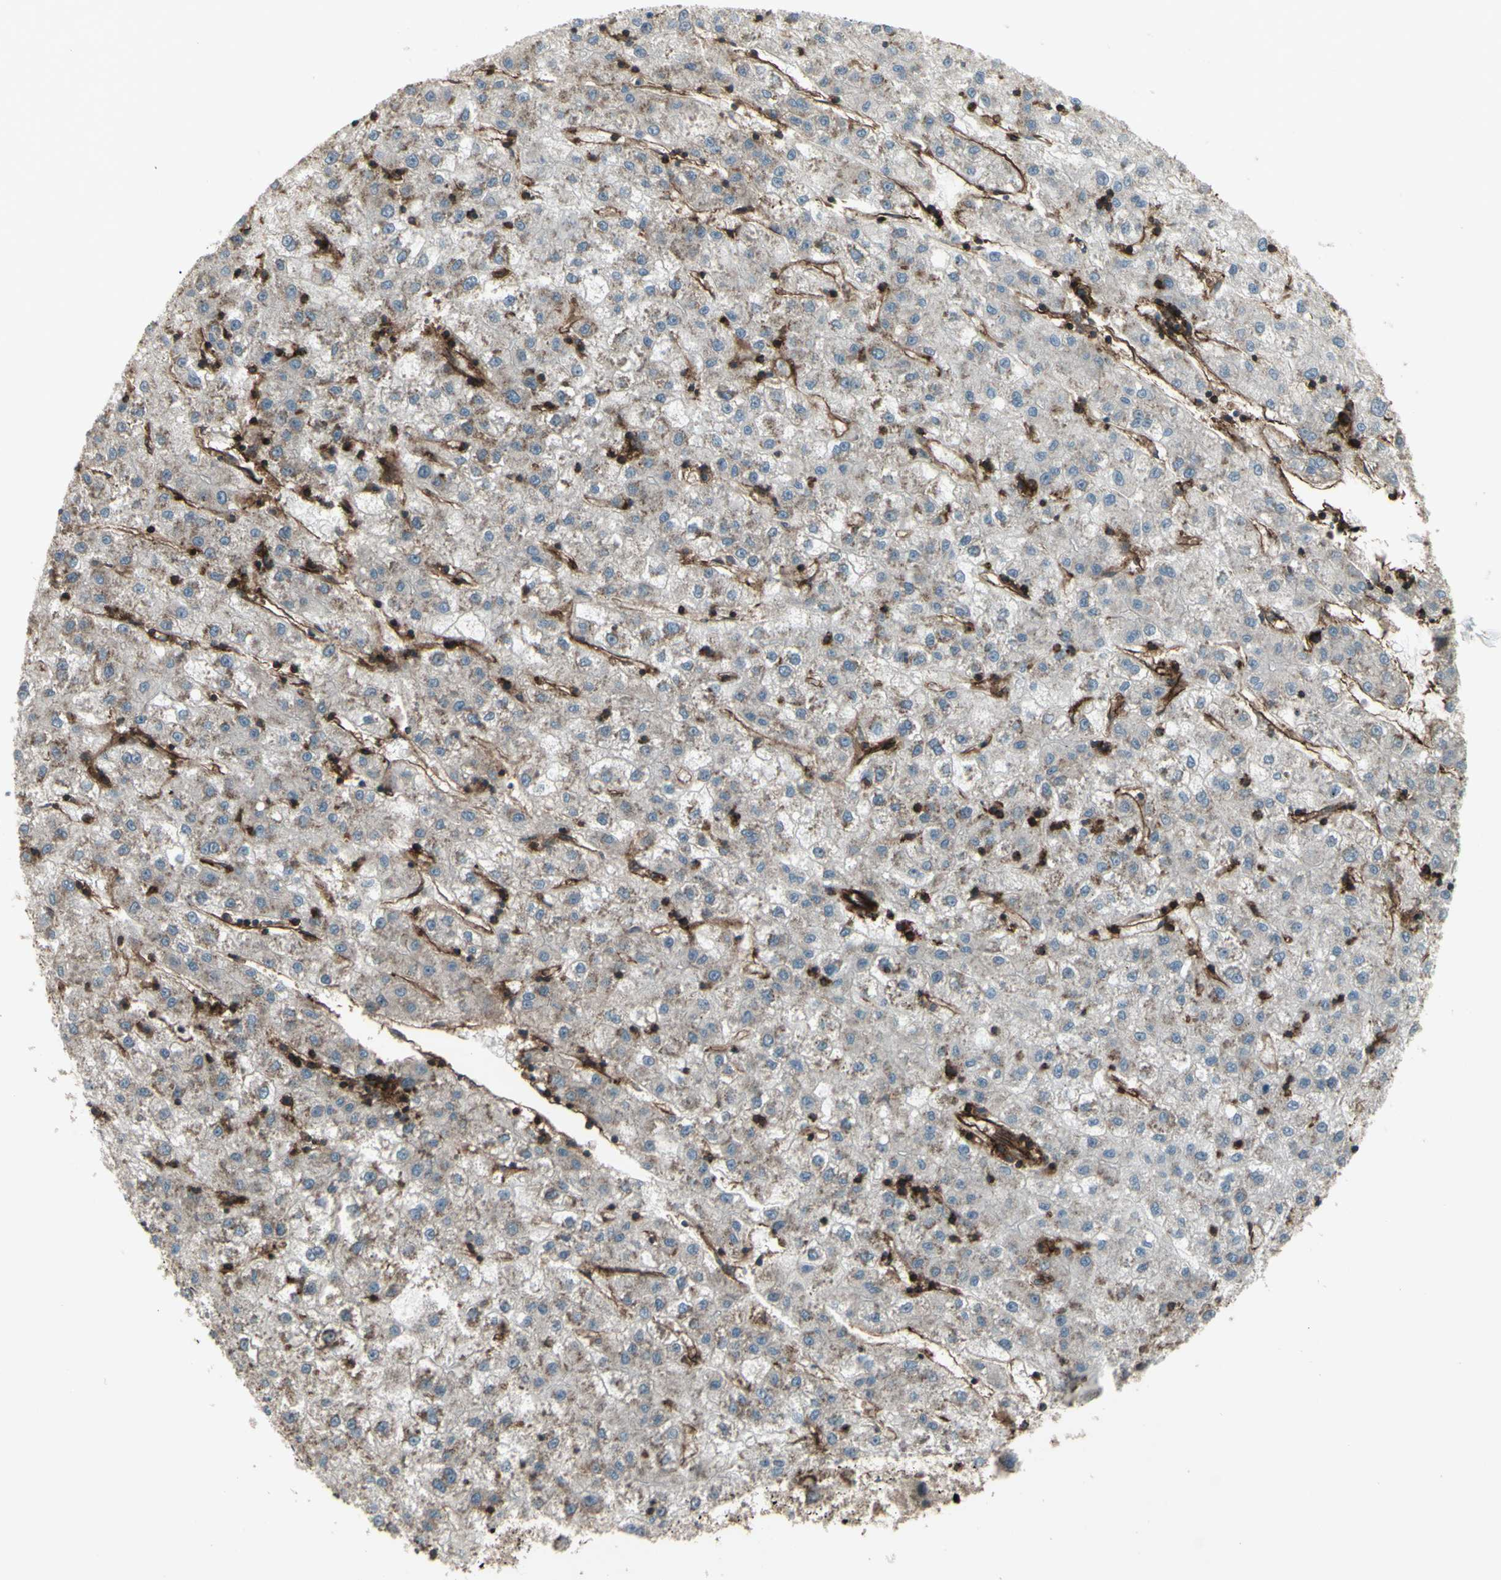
{"staining": {"intensity": "weak", "quantity": ">75%", "location": "cytoplasmic/membranous"}, "tissue": "liver cancer", "cell_type": "Tumor cells", "image_type": "cancer", "snomed": [{"axis": "morphology", "description": "Carcinoma, Hepatocellular, NOS"}, {"axis": "topography", "description": "Liver"}], "caption": "Liver cancer stained with IHC shows weak cytoplasmic/membranous expression in about >75% of tumor cells. (brown staining indicates protein expression, while blue staining denotes nuclei).", "gene": "FXYD5", "patient": {"sex": "male", "age": 72}}